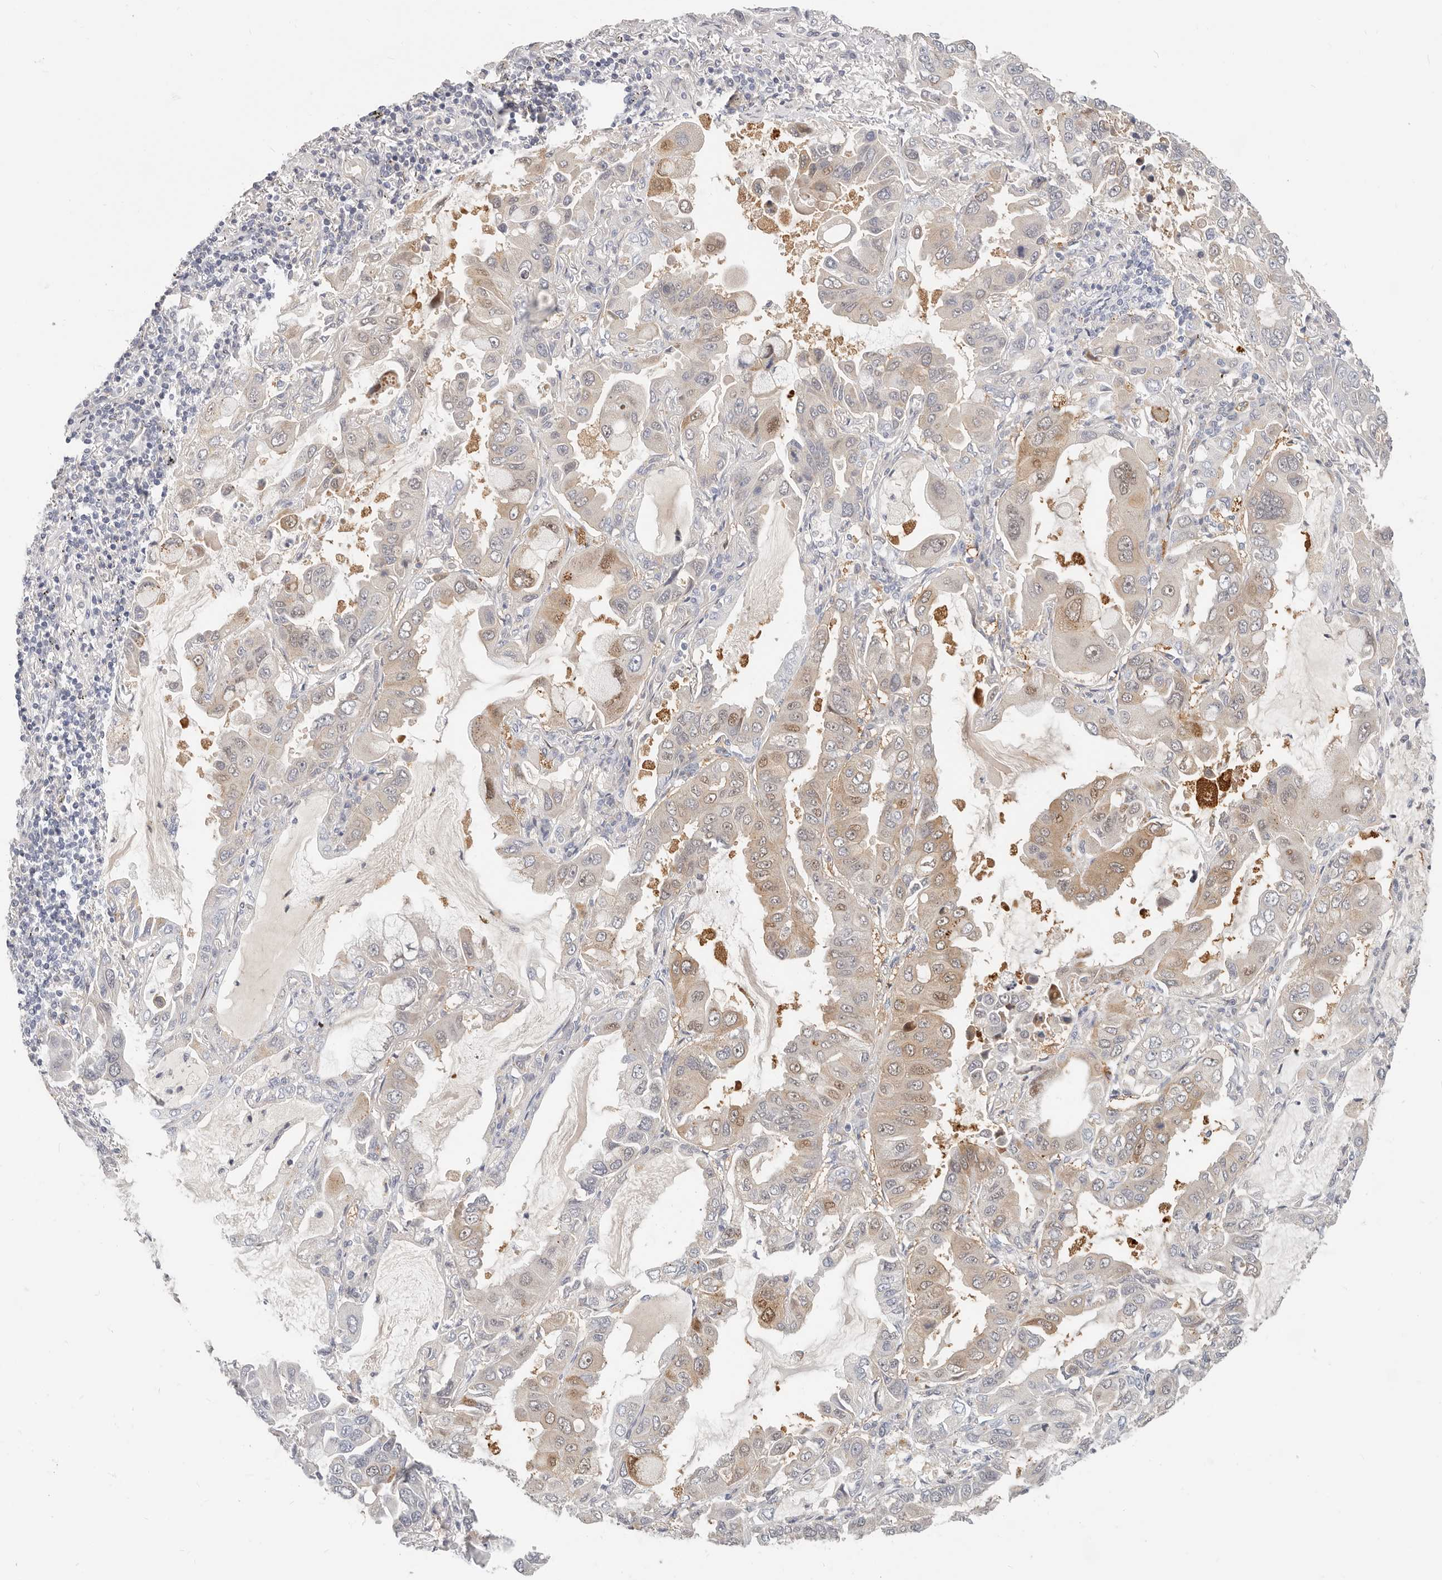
{"staining": {"intensity": "moderate", "quantity": "<25%", "location": "cytoplasmic/membranous,nuclear"}, "tissue": "lung cancer", "cell_type": "Tumor cells", "image_type": "cancer", "snomed": [{"axis": "morphology", "description": "Adenocarcinoma, NOS"}, {"axis": "topography", "description": "Lung"}], "caption": "Lung cancer was stained to show a protein in brown. There is low levels of moderate cytoplasmic/membranous and nuclear staining in about <25% of tumor cells. (Brightfield microscopy of DAB IHC at high magnification).", "gene": "ZRANB1", "patient": {"sex": "male", "age": 64}}